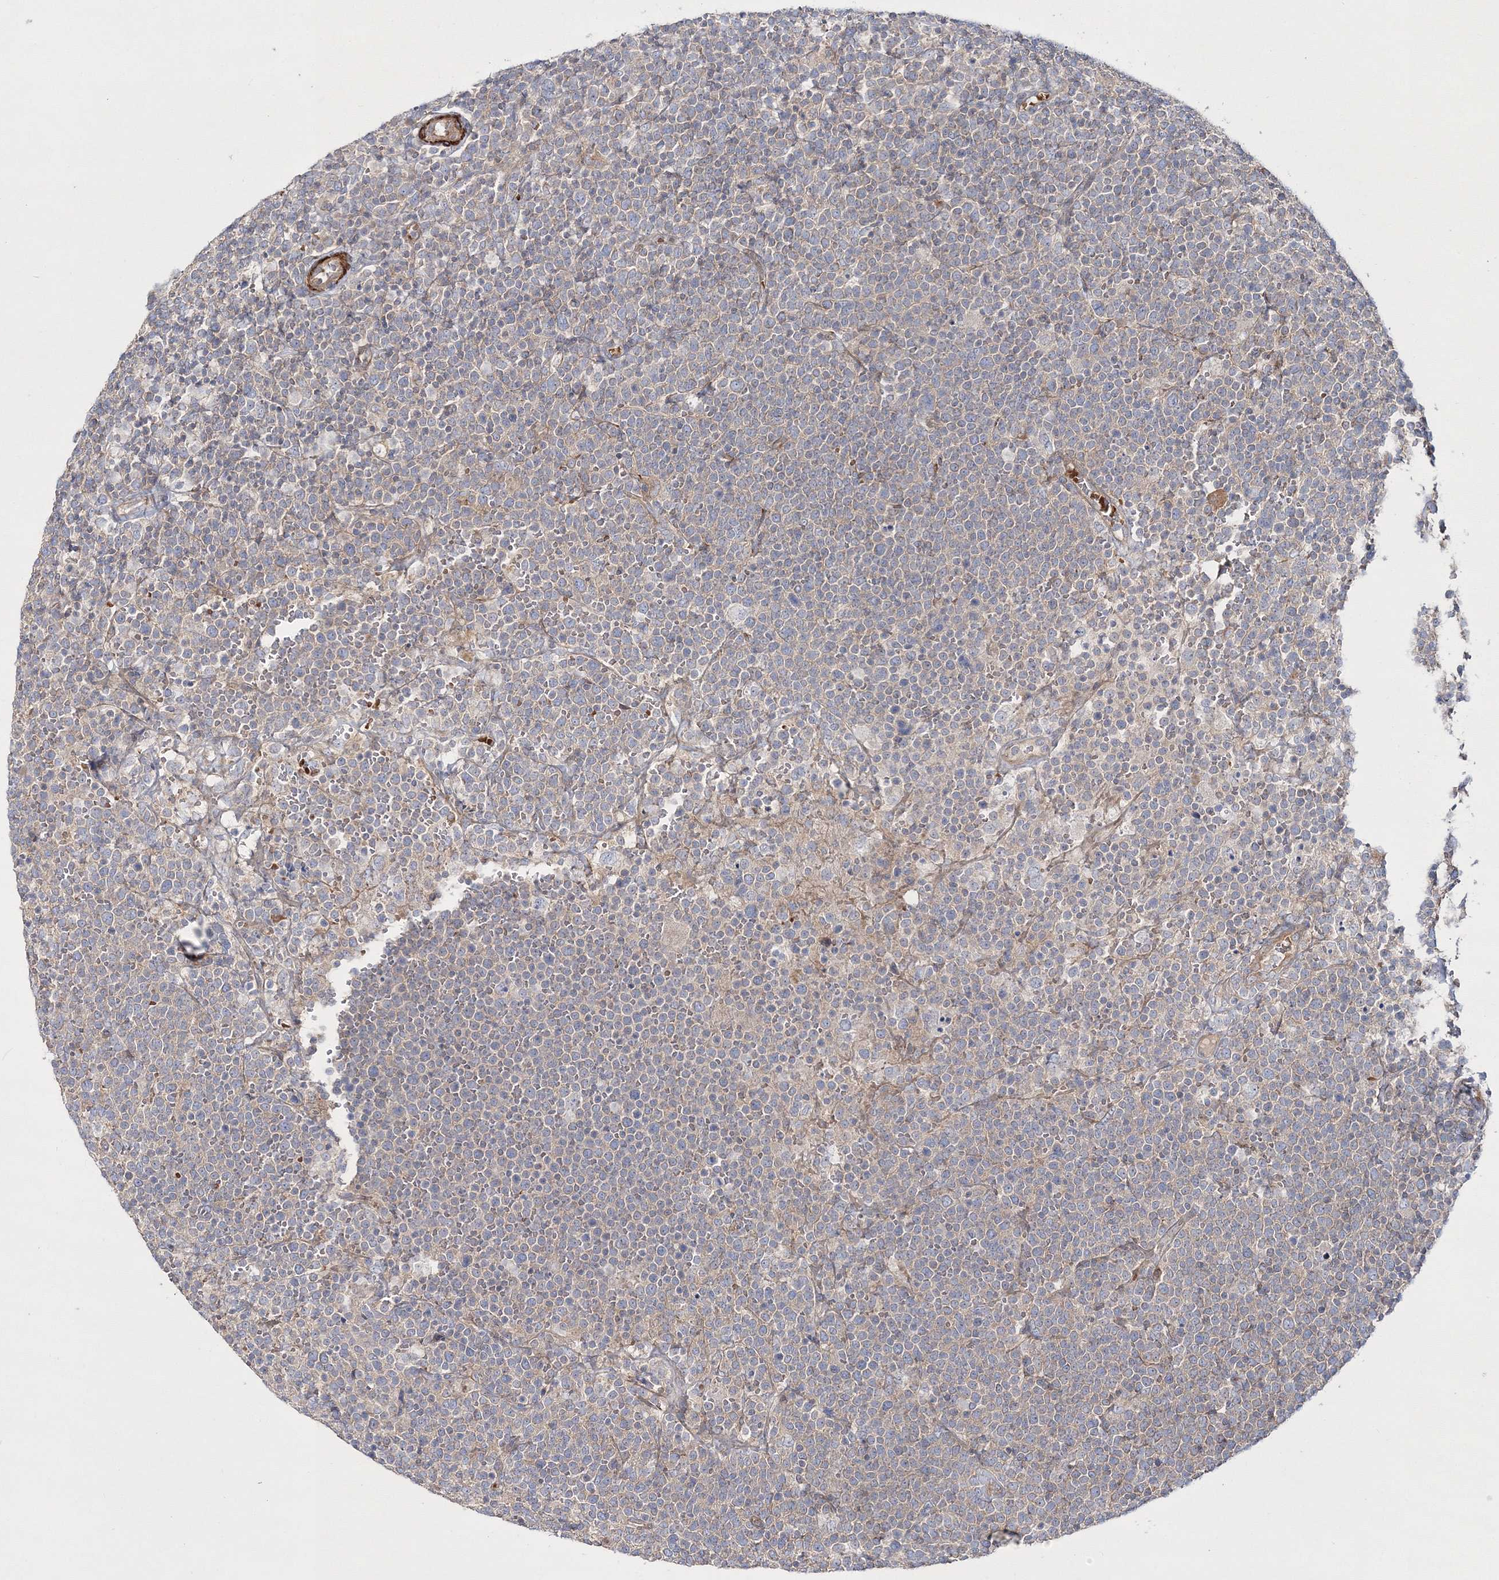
{"staining": {"intensity": "negative", "quantity": "none", "location": "none"}, "tissue": "lymphoma", "cell_type": "Tumor cells", "image_type": "cancer", "snomed": [{"axis": "morphology", "description": "Malignant lymphoma, non-Hodgkin's type, High grade"}, {"axis": "topography", "description": "Lymph node"}], "caption": "Lymphoma stained for a protein using IHC demonstrates no positivity tumor cells.", "gene": "ZSWIM6", "patient": {"sex": "male", "age": 61}}